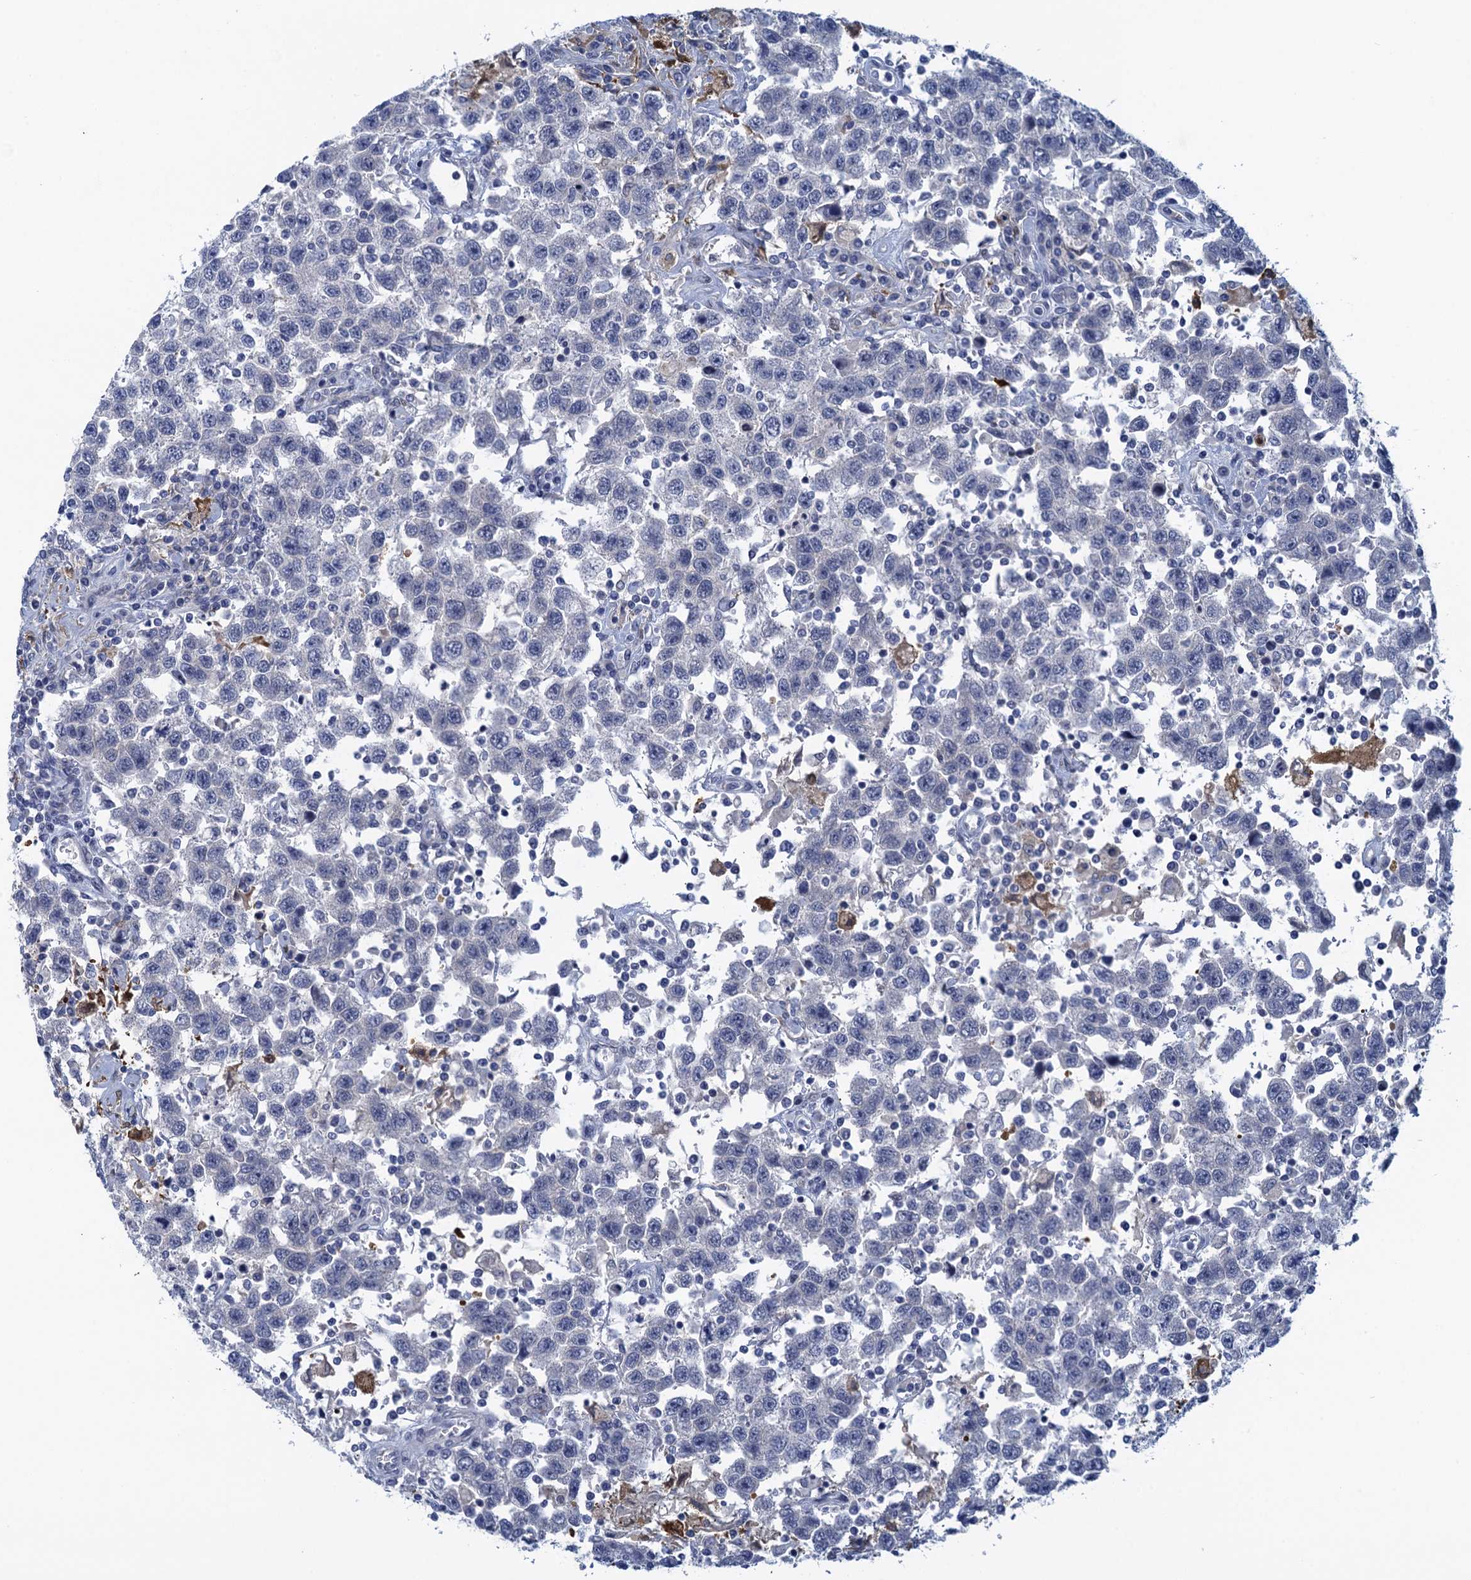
{"staining": {"intensity": "negative", "quantity": "none", "location": "none"}, "tissue": "testis cancer", "cell_type": "Tumor cells", "image_type": "cancer", "snomed": [{"axis": "morphology", "description": "Seminoma, NOS"}, {"axis": "topography", "description": "Testis"}], "caption": "High power microscopy photomicrograph of an immunohistochemistry image of testis seminoma, revealing no significant positivity in tumor cells.", "gene": "SCEL", "patient": {"sex": "male", "age": 41}}